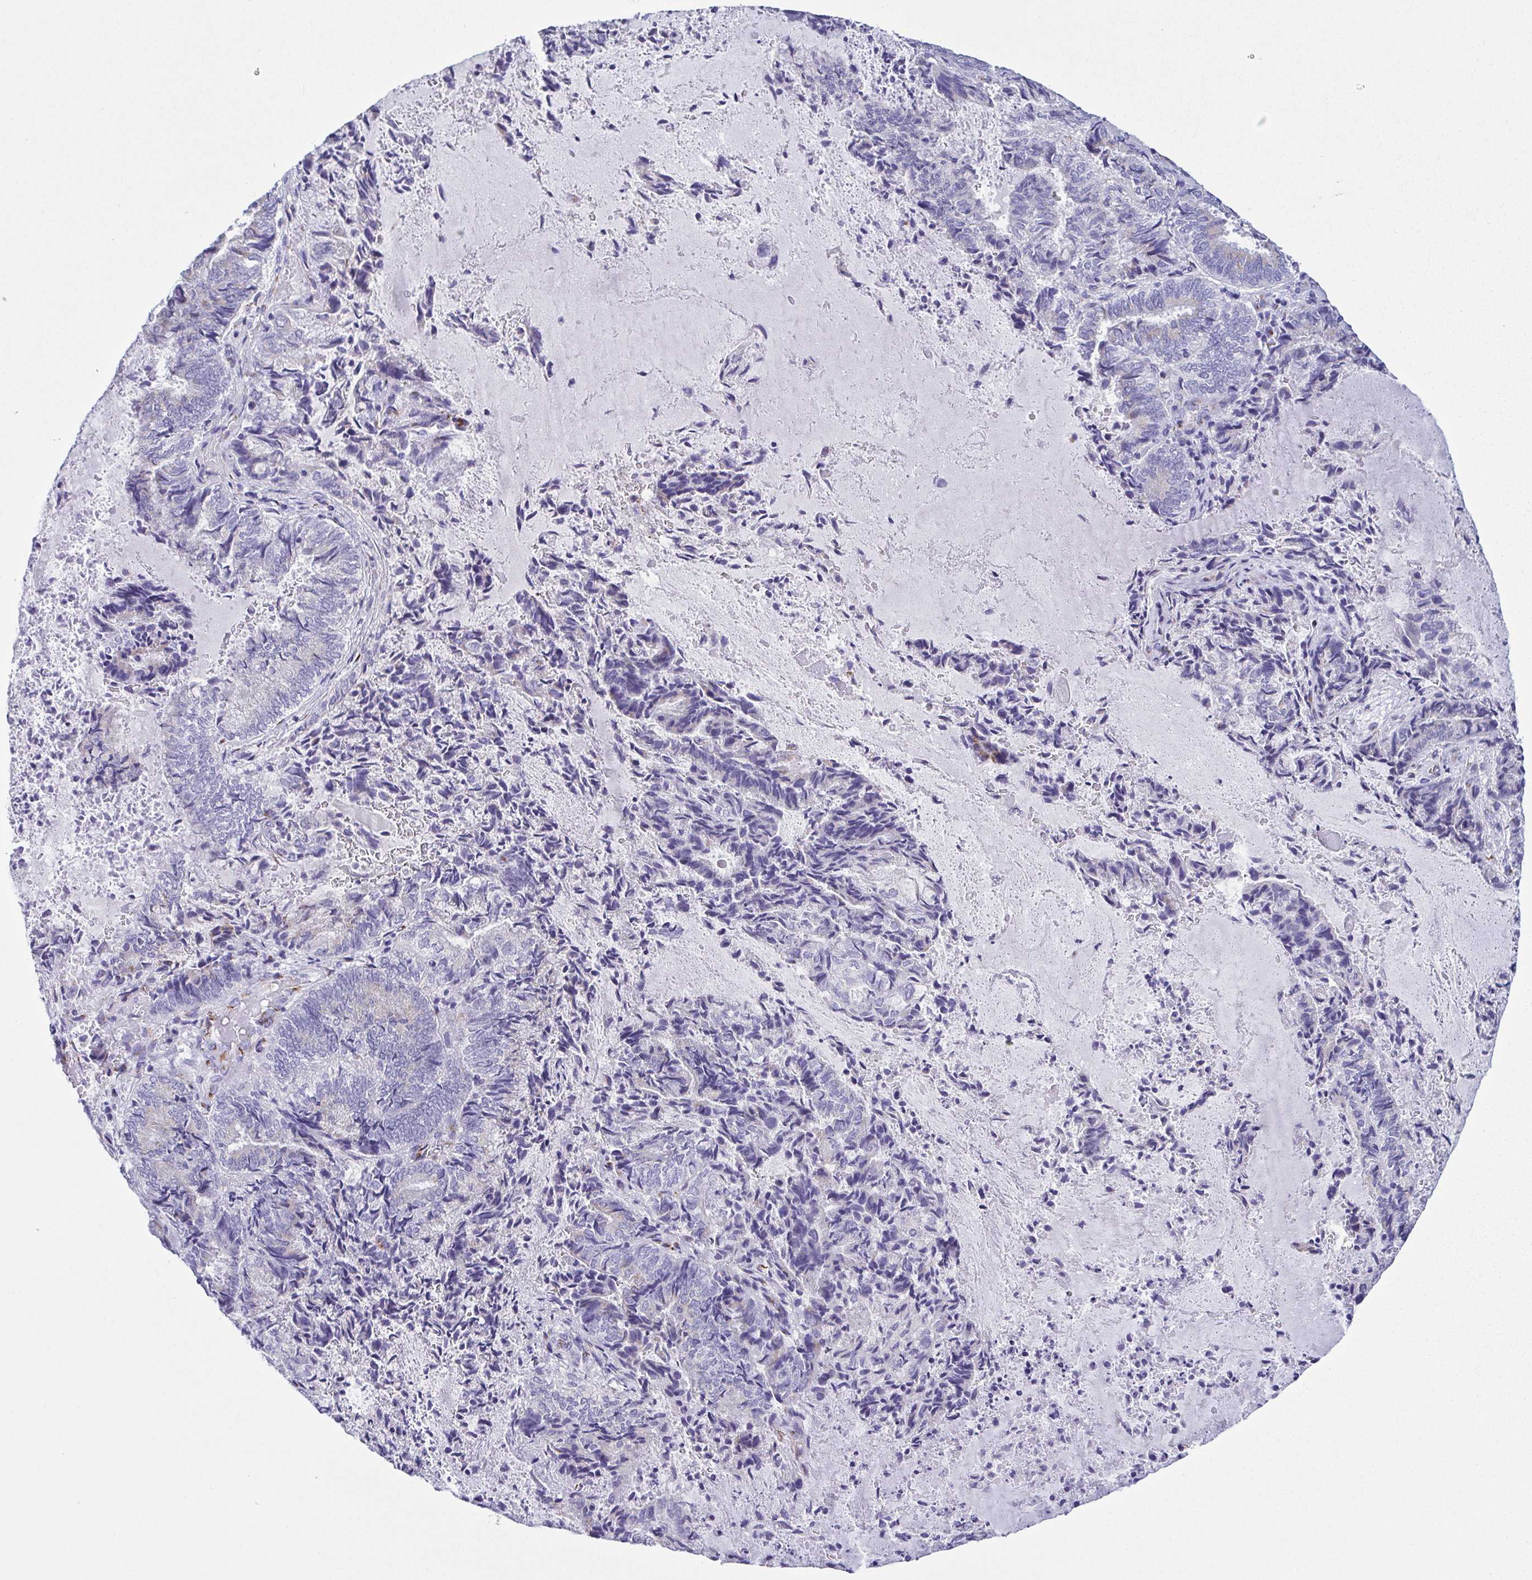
{"staining": {"intensity": "negative", "quantity": "none", "location": "none"}, "tissue": "endometrial cancer", "cell_type": "Tumor cells", "image_type": "cancer", "snomed": [{"axis": "morphology", "description": "Adenocarcinoma, NOS"}, {"axis": "topography", "description": "Endometrium"}], "caption": "DAB immunohistochemical staining of human endometrial adenocarcinoma reveals no significant positivity in tumor cells. (IHC, brightfield microscopy, high magnification).", "gene": "SULT1B1", "patient": {"sex": "female", "age": 80}}